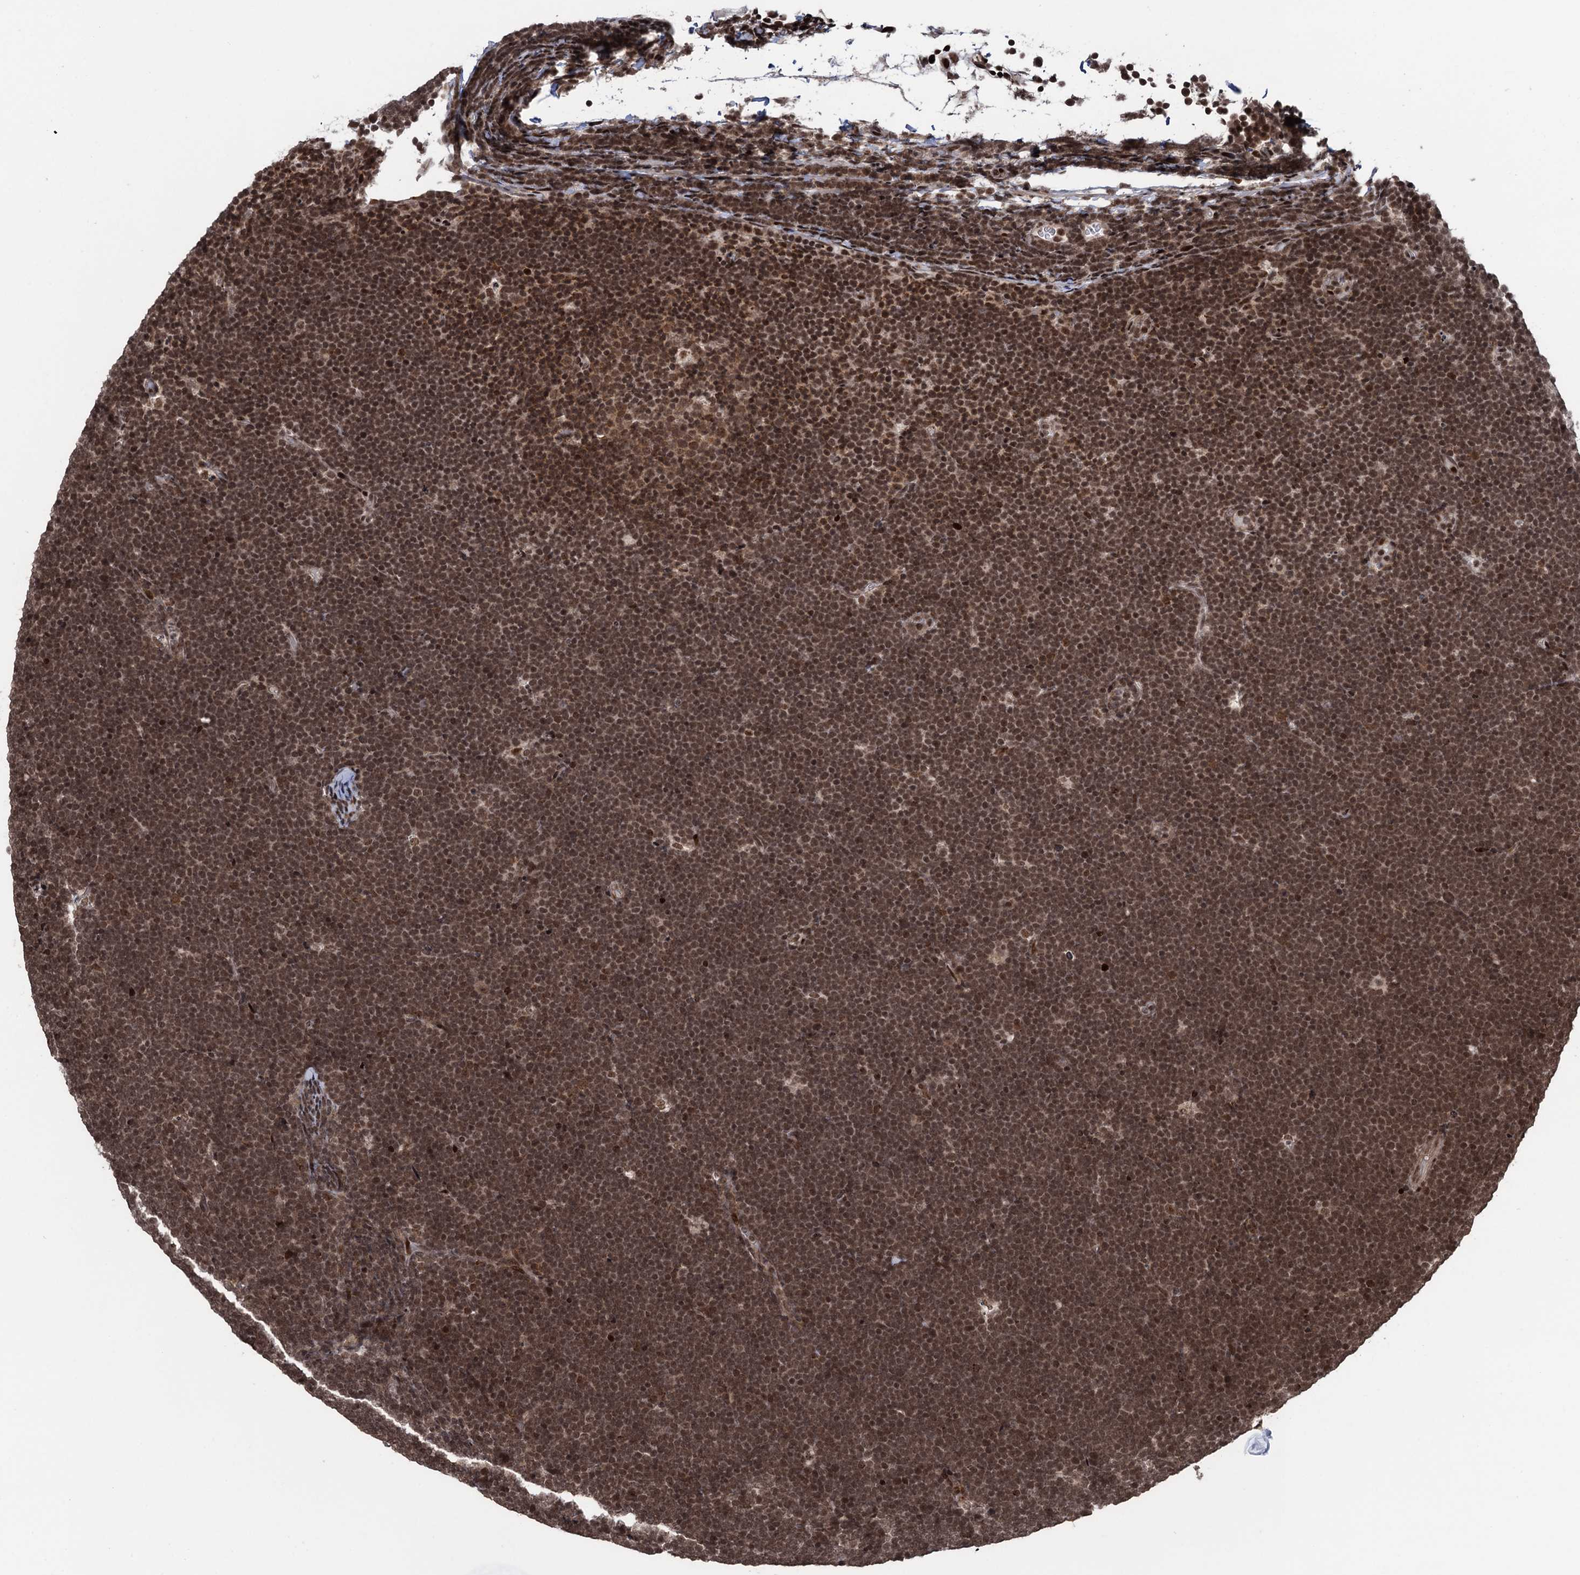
{"staining": {"intensity": "moderate", "quantity": ">75%", "location": "nuclear"}, "tissue": "lymphoma", "cell_type": "Tumor cells", "image_type": "cancer", "snomed": [{"axis": "morphology", "description": "Malignant lymphoma, non-Hodgkin's type, High grade"}, {"axis": "topography", "description": "Lymph node"}], "caption": "DAB immunohistochemical staining of high-grade malignant lymphoma, non-Hodgkin's type exhibits moderate nuclear protein staining in about >75% of tumor cells. The protein of interest is shown in brown color, while the nuclei are stained blue.", "gene": "ZNF169", "patient": {"sex": "male", "age": 13}}